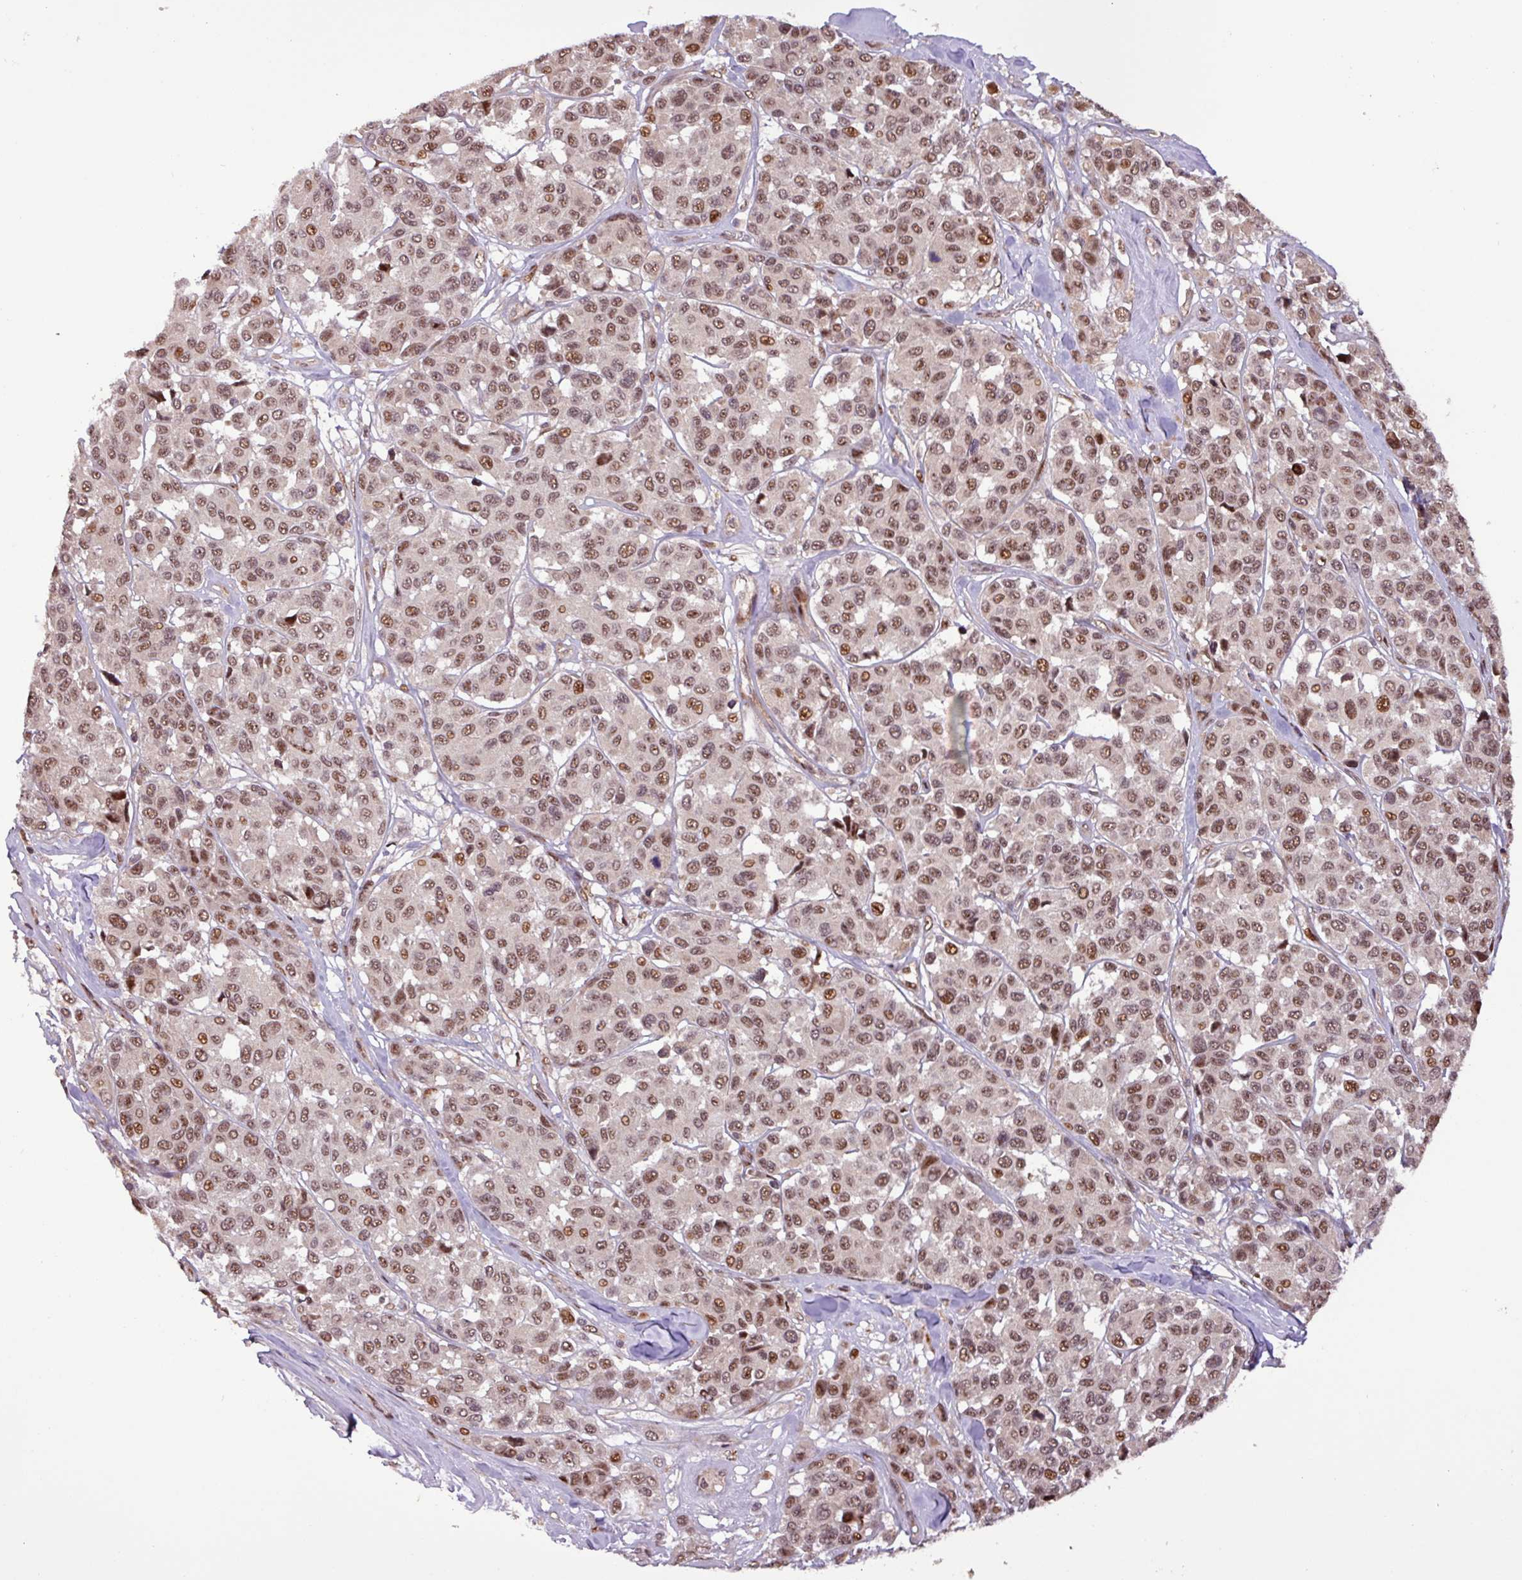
{"staining": {"intensity": "moderate", "quantity": ">75%", "location": "nuclear"}, "tissue": "melanoma", "cell_type": "Tumor cells", "image_type": "cancer", "snomed": [{"axis": "morphology", "description": "Malignant melanoma, NOS"}, {"axis": "topography", "description": "Skin"}], "caption": "Brown immunohistochemical staining in malignant melanoma displays moderate nuclear positivity in about >75% of tumor cells.", "gene": "SLC22A24", "patient": {"sex": "female", "age": 66}}